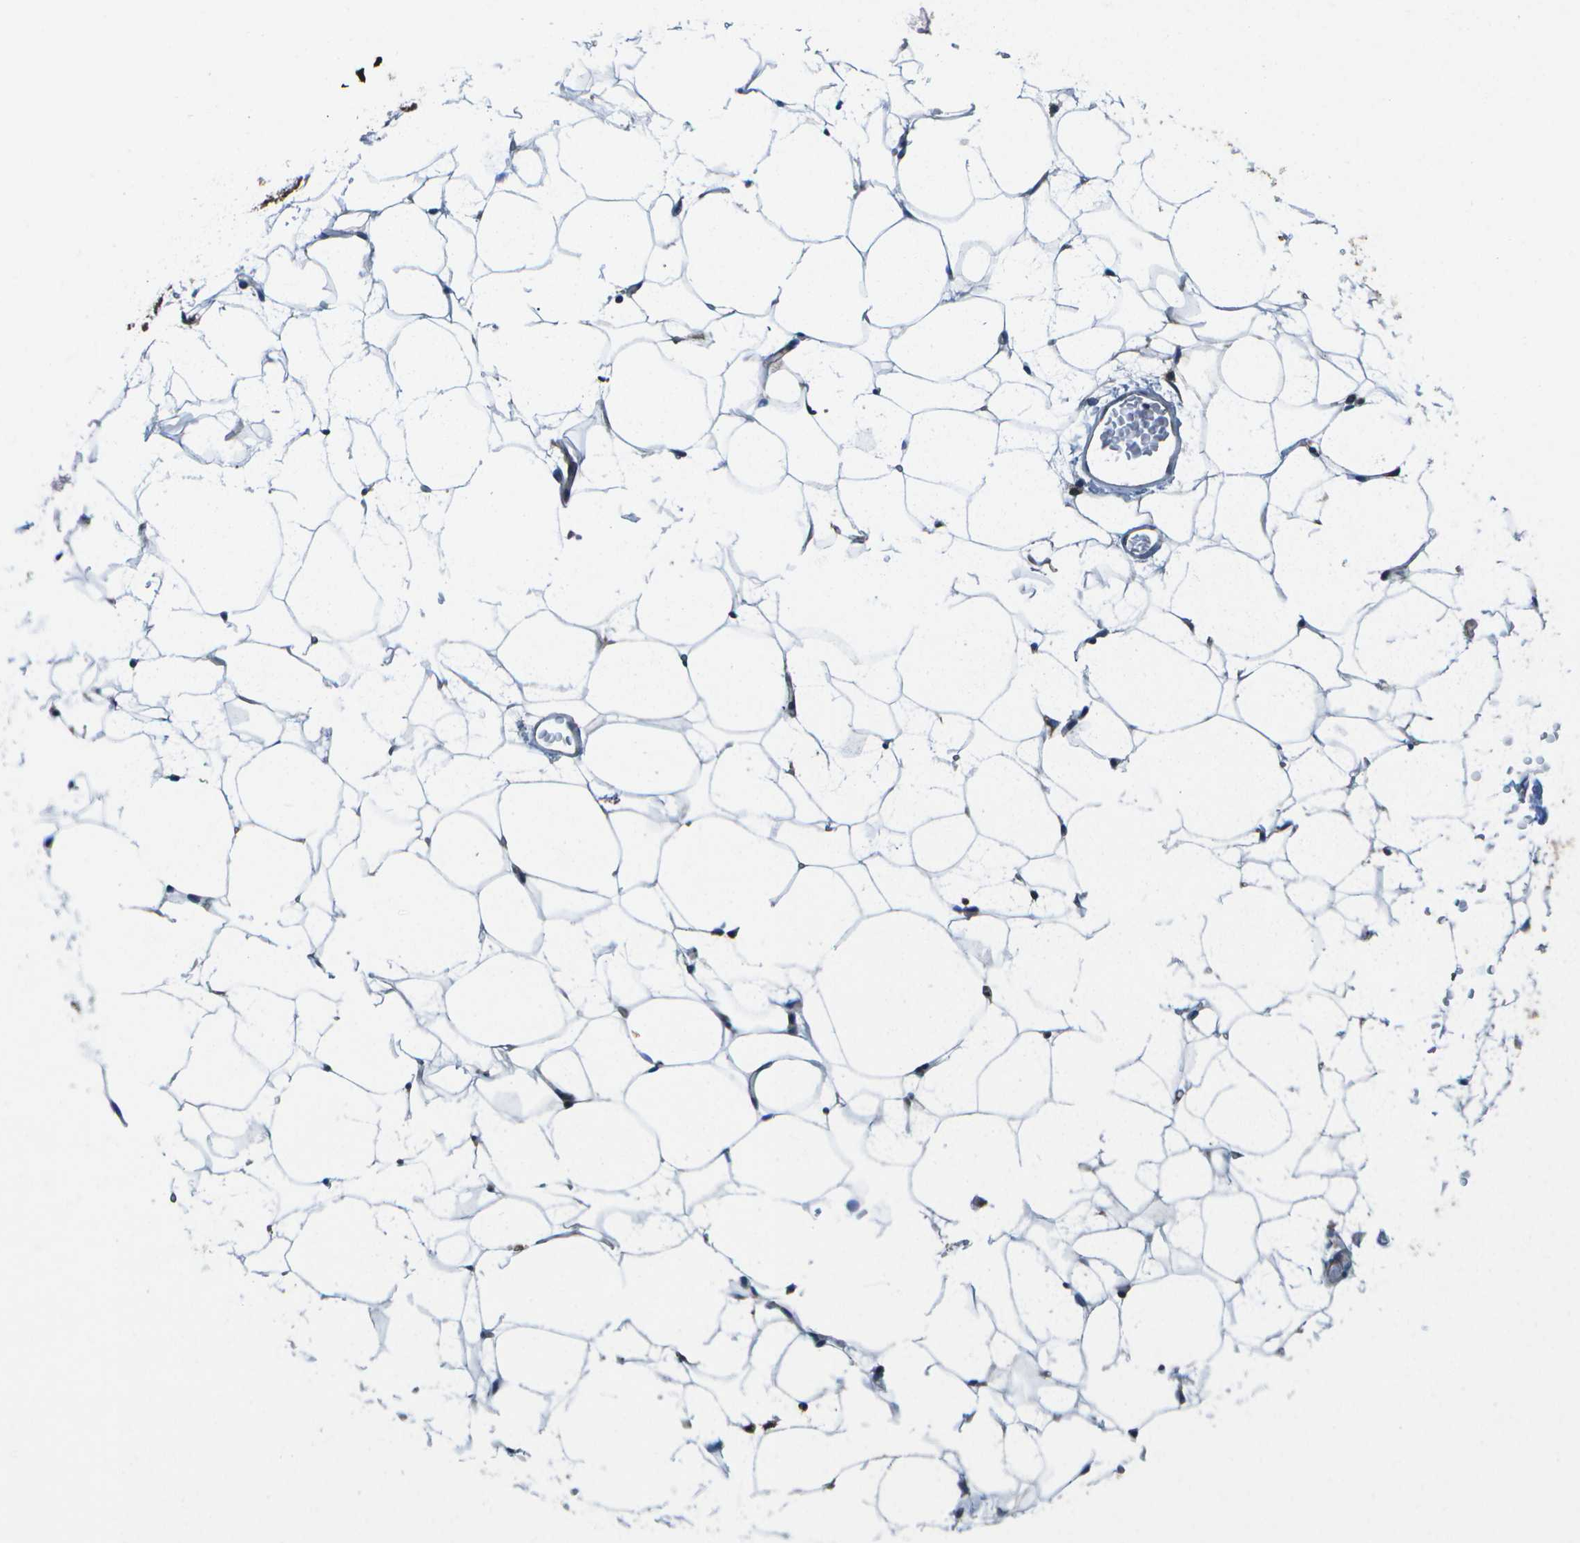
{"staining": {"intensity": "moderate", "quantity": ">75%", "location": "cytoplasmic/membranous"}, "tissue": "adipose tissue", "cell_type": "Adipocytes", "image_type": "normal", "snomed": [{"axis": "morphology", "description": "Normal tissue, NOS"}, {"axis": "topography", "description": "Breast"}, {"axis": "topography", "description": "Soft tissue"}], "caption": "High-power microscopy captured an immunohistochemistry (IHC) micrograph of unremarkable adipose tissue, revealing moderate cytoplasmic/membranous positivity in approximately >75% of adipocytes.", "gene": "MVK", "patient": {"sex": "female", "age": 75}}